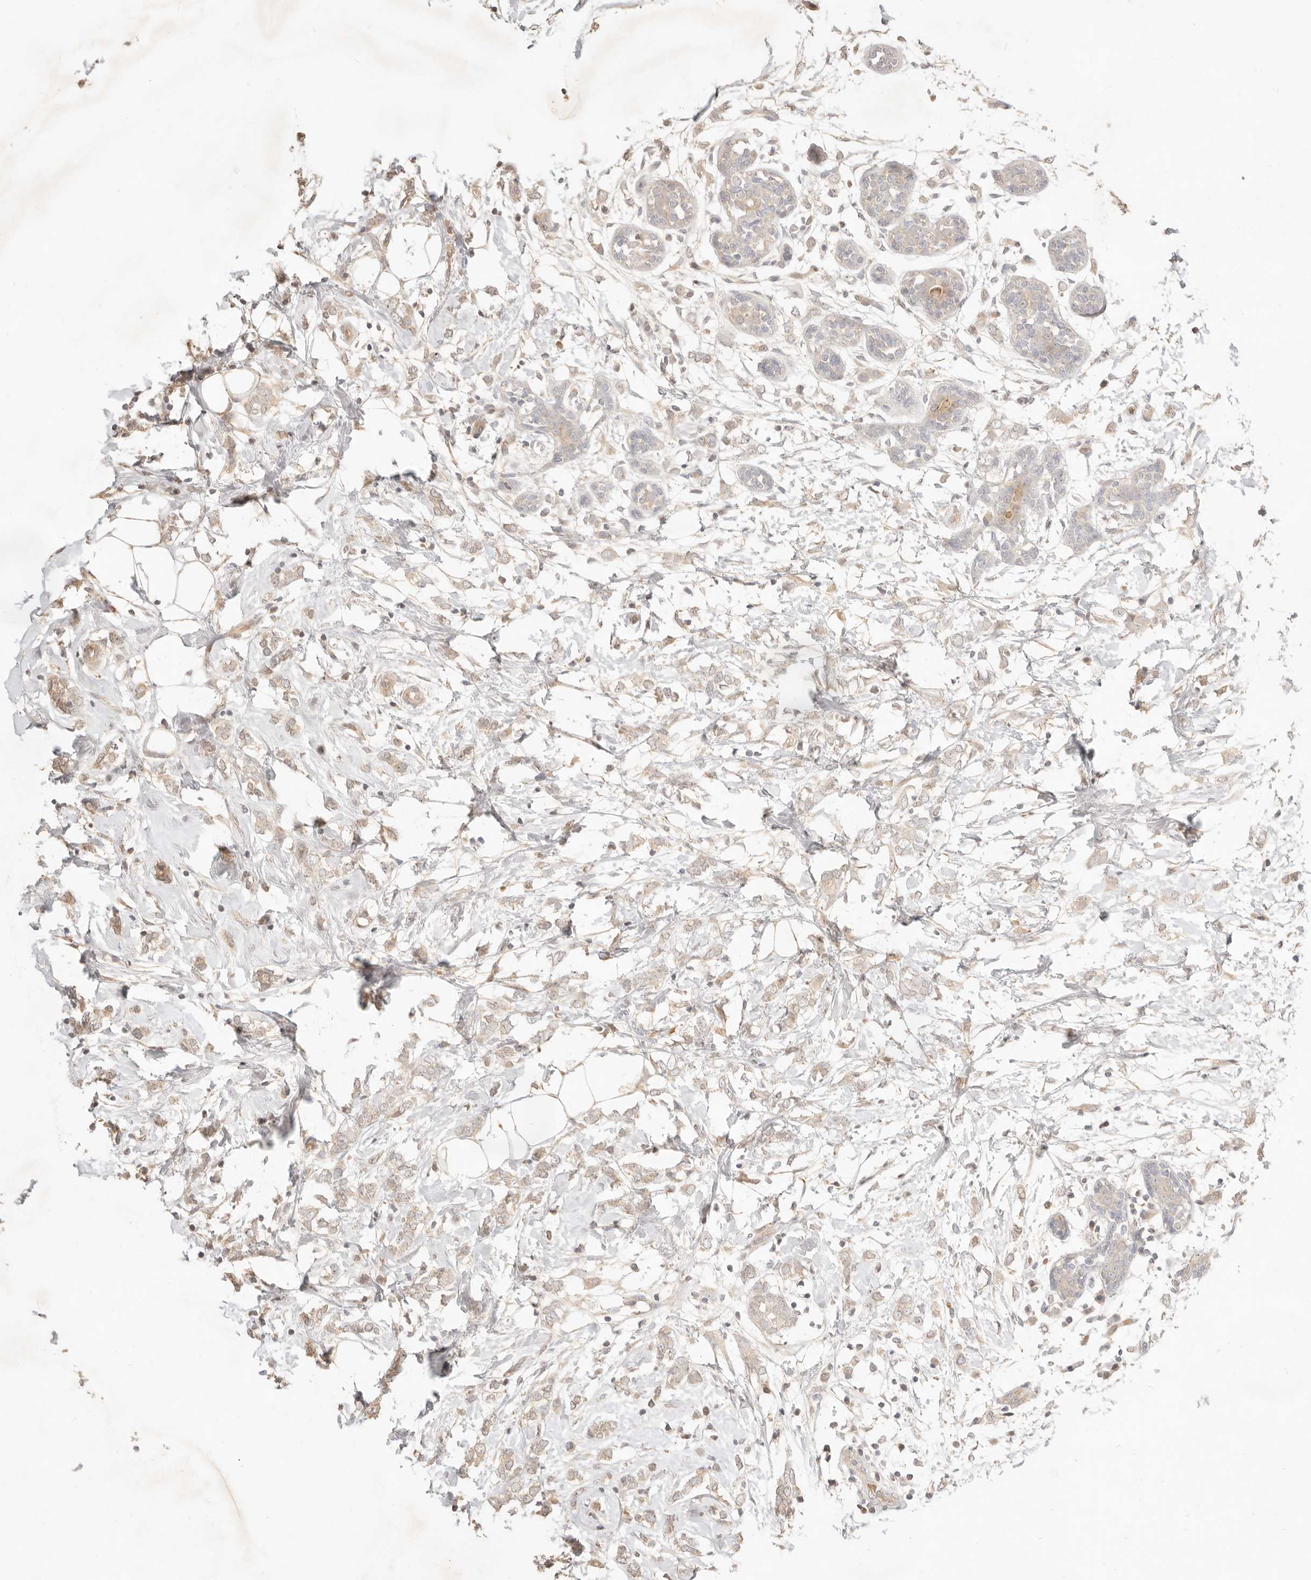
{"staining": {"intensity": "moderate", "quantity": ">75%", "location": "cytoplasmic/membranous,nuclear"}, "tissue": "breast cancer", "cell_type": "Tumor cells", "image_type": "cancer", "snomed": [{"axis": "morphology", "description": "Normal tissue, NOS"}, {"axis": "morphology", "description": "Lobular carcinoma"}, {"axis": "topography", "description": "Breast"}], "caption": "This is a photomicrograph of immunohistochemistry staining of breast cancer, which shows moderate staining in the cytoplasmic/membranous and nuclear of tumor cells.", "gene": "MEP1A", "patient": {"sex": "female", "age": 47}}